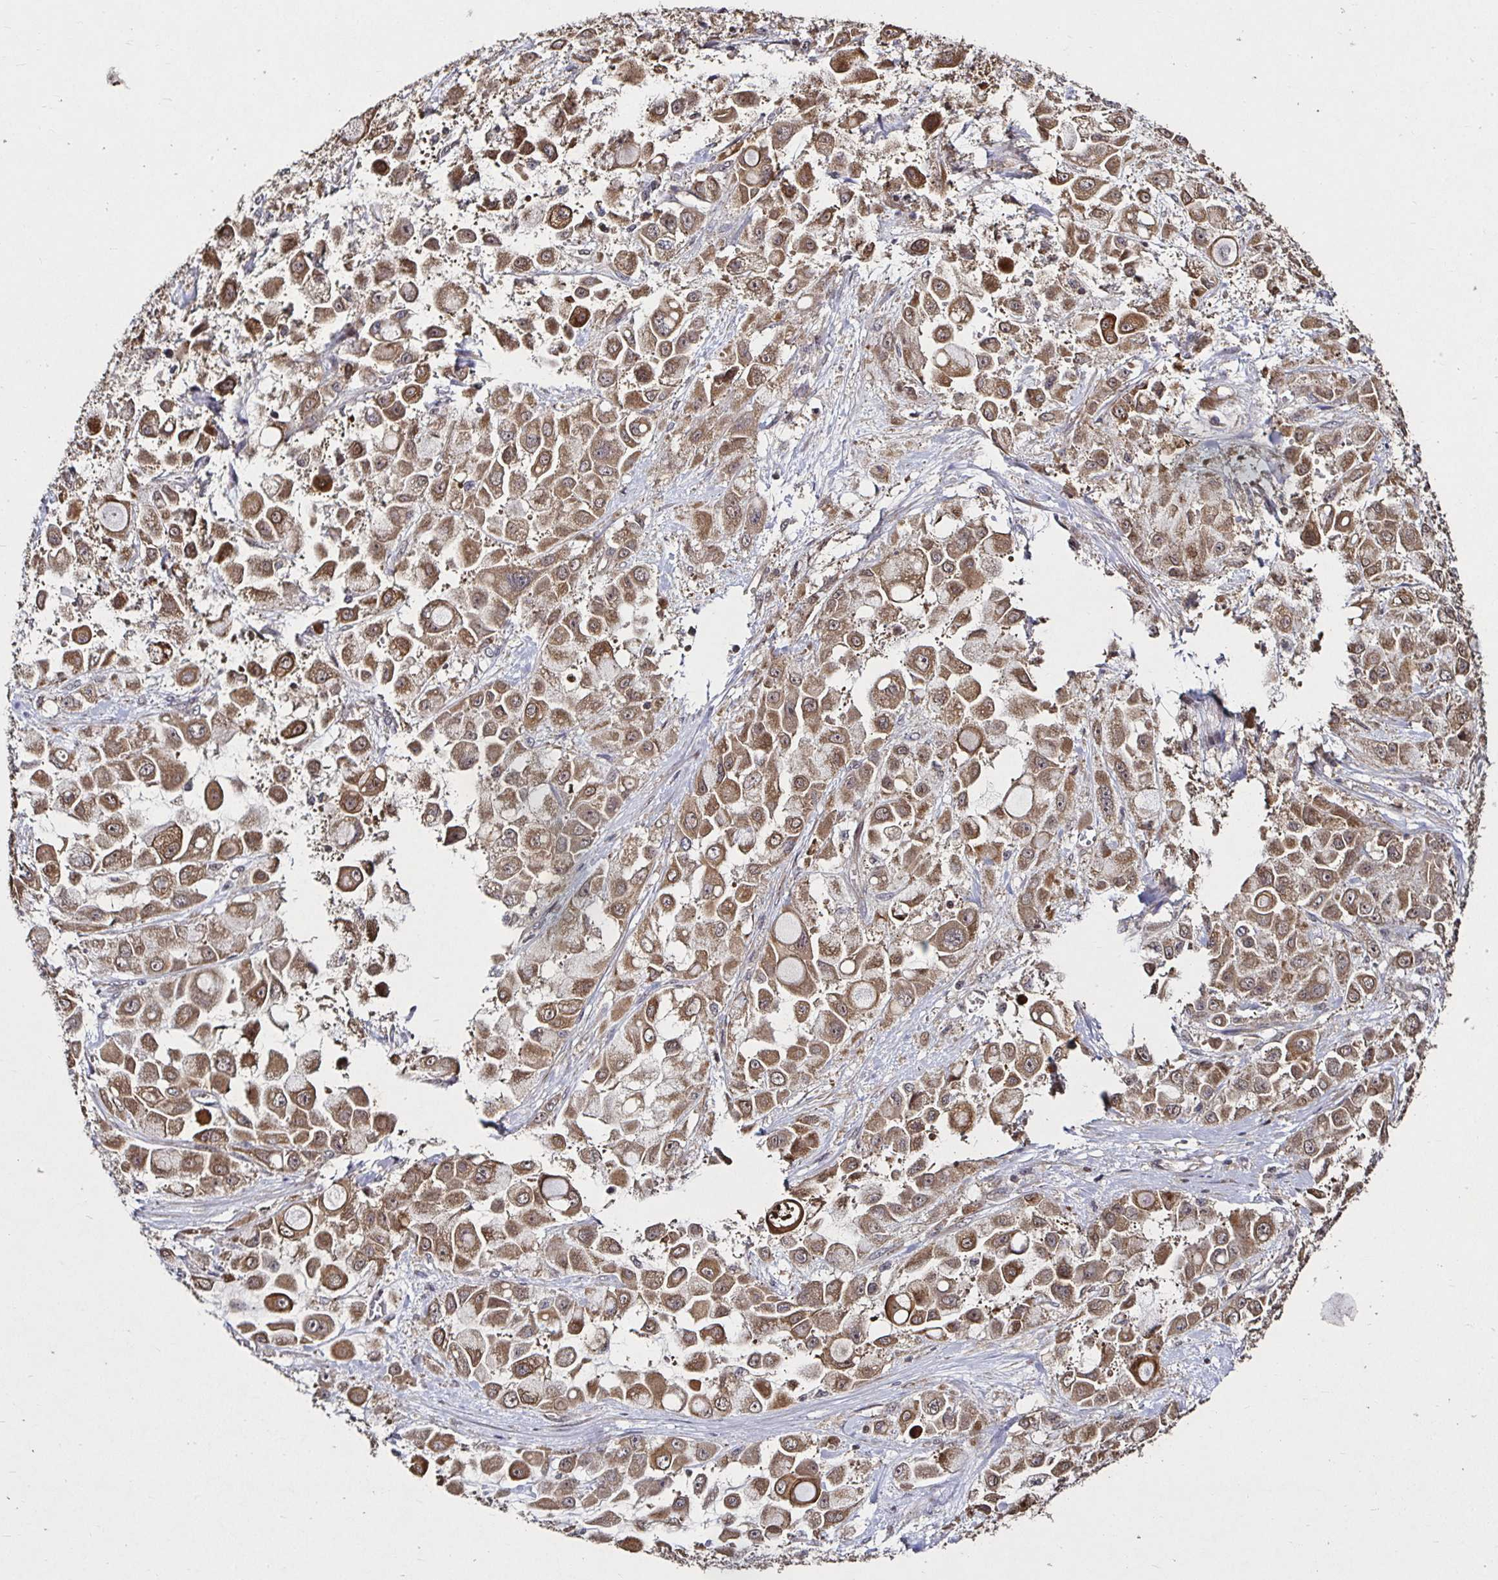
{"staining": {"intensity": "moderate", "quantity": ">75%", "location": "cytoplasmic/membranous"}, "tissue": "stomach cancer", "cell_type": "Tumor cells", "image_type": "cancer", "snomed": [{"axis": "morphology", "description": "Adenocarcinoma, NOS"}, {"axis": "topography", "description": "Stomach"}], "caption": "Immunohistochemical staining of adenocarcinoma (stomach) exhibits medium levels of moderate cytoplasmic/membranous expression in approximately >75% of tumor cells.", "gene": "SMYD3", "patient": {"sex": "female", "age": 76}}